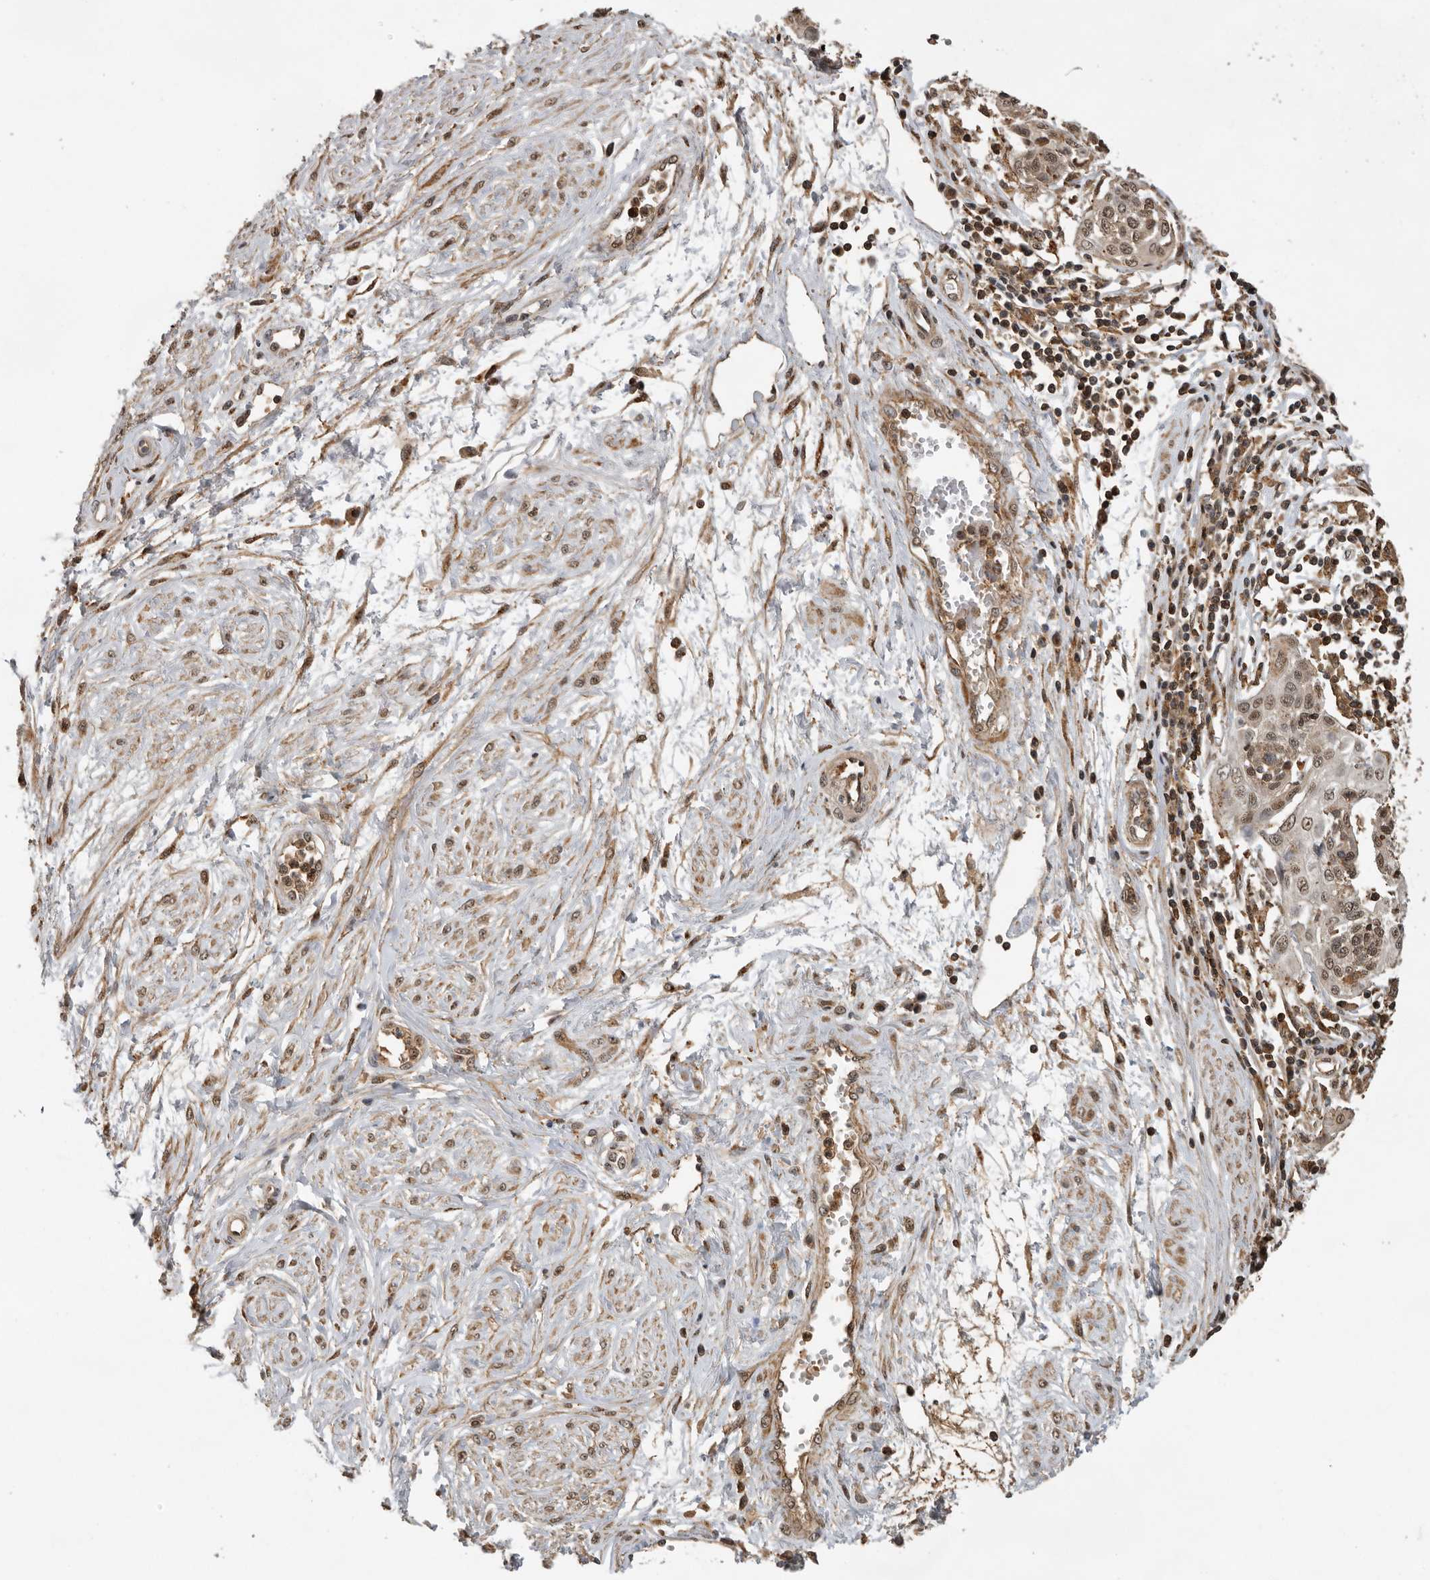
{"staining": {"intensity": "moderate", "quantity": ">75%", "location": "nuclear"}, "tissue": "cervical cancer", "cell_type": "Tumor cells", "image_type": "cancer", "snomed": [{"axis": "morphology", "description": "Squamous cell carcinoma, NOS"}, {"axis": "topography", "description": "Cervix"}], "caption": "An image of cervical cancer stained for a protein reveals moderate nuclear brown staining in tumor cells.", "gene": "RNF157", "patient": {"sex": "female", "age": 34}}